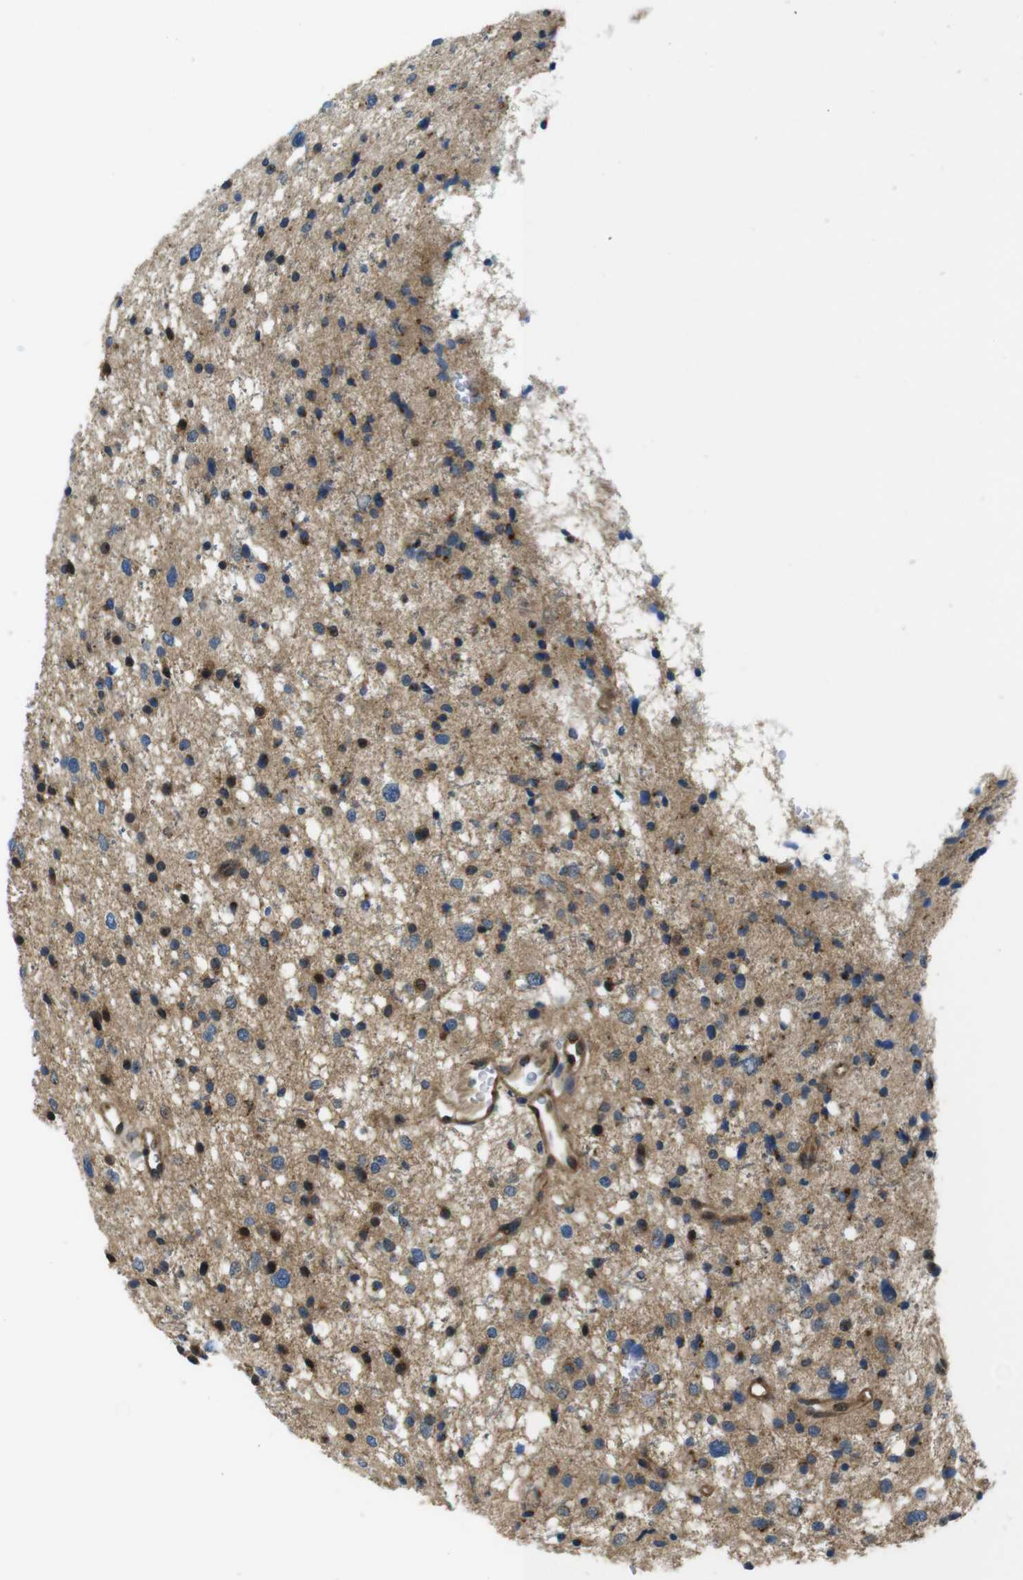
{"staining": {"intensity": "moderate", "quantity": "25%-75%", "location": "cytoplasmic/membranous,nuclear"}, "tissue": "glioma", "cell_type": "Tumor cells", "image_type": "cancer", "snomed": [{"axis": "morphology", "description": "Glioma, malignant, Low grade"}, {"axis": "topography", "description": "Brain"}], "caption": "Glioma stained with a brown dye demonstrates moderate cytoplasmic/membranous and nuclear positive staining in about 25%-75% of tumor cells.", "gene": "ZDHHC3", "patient": {"sex": "female", "age": 37}}